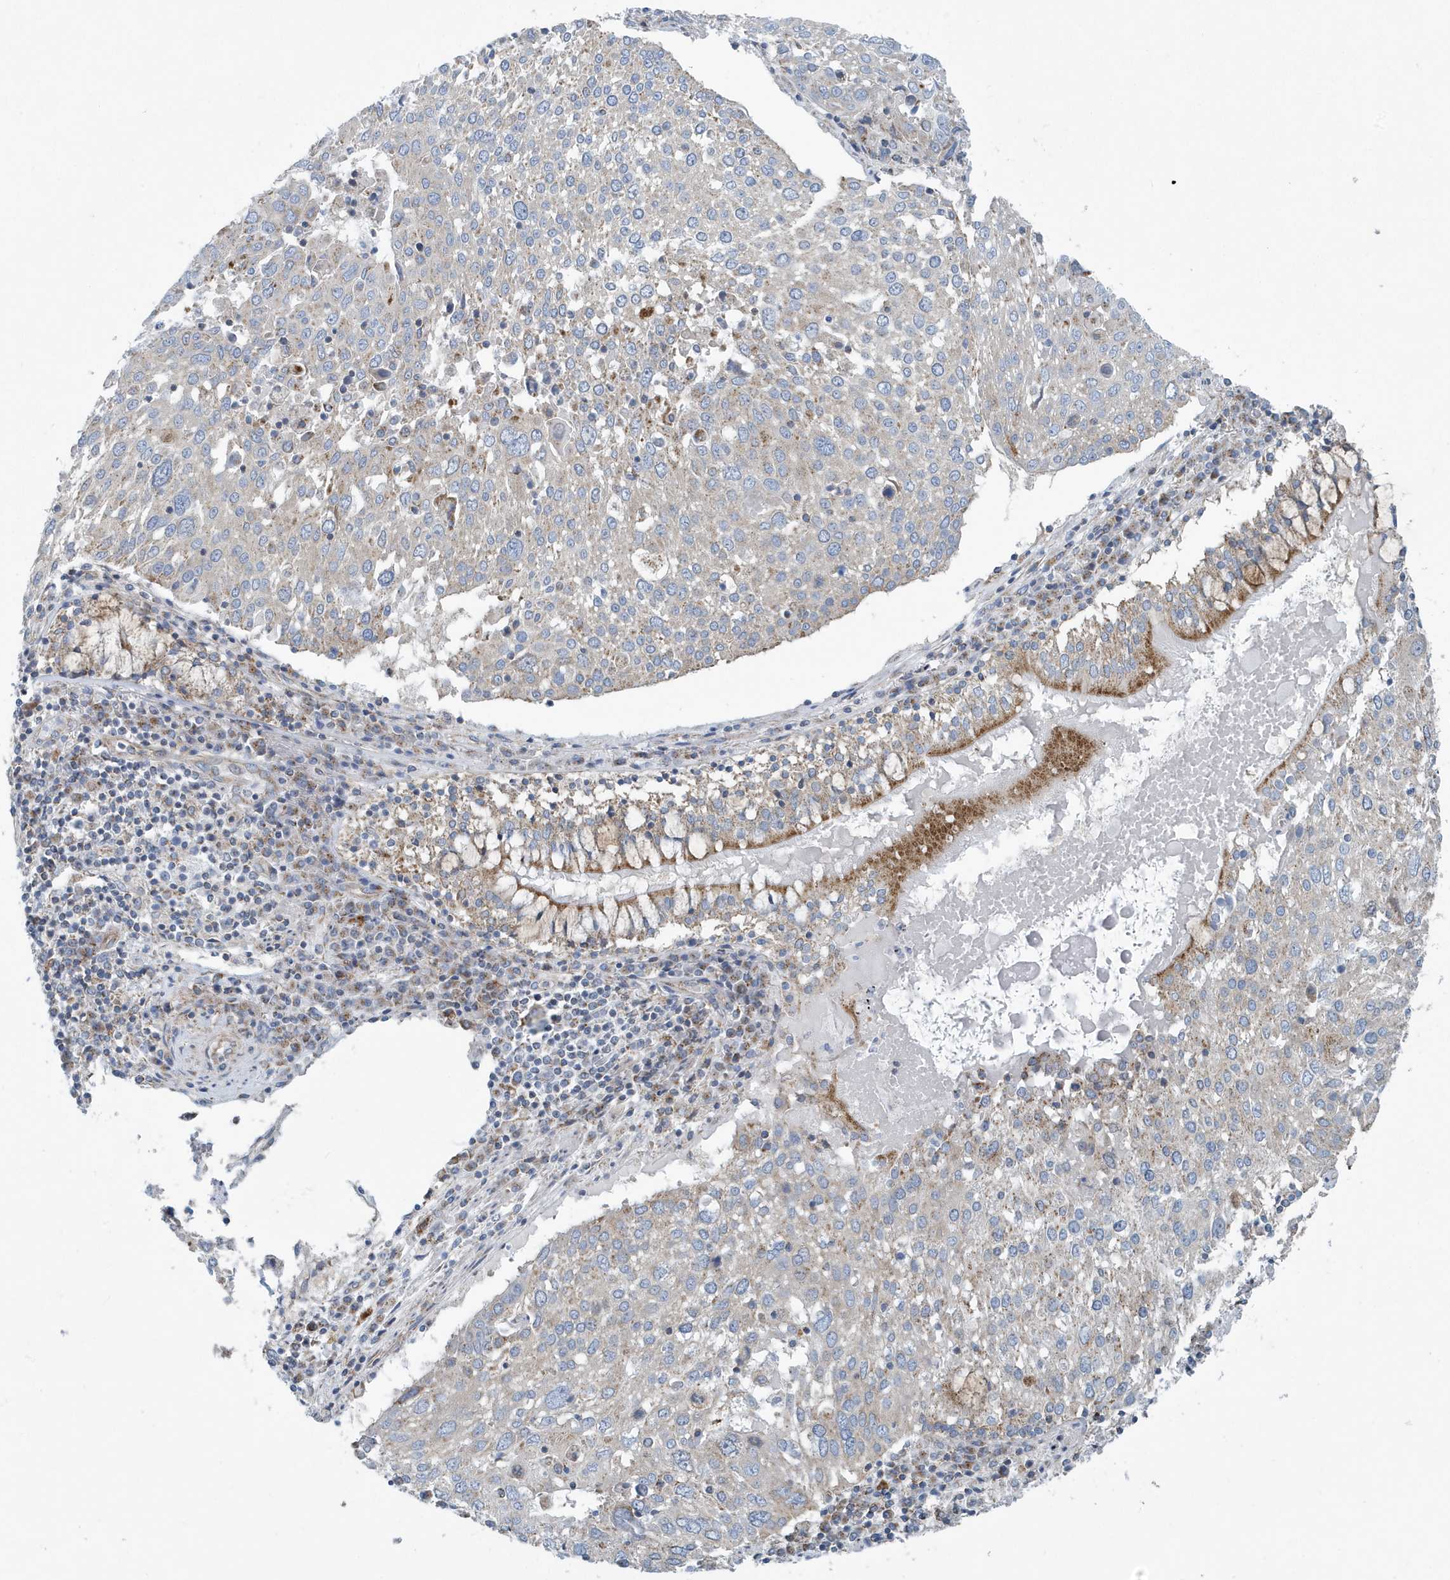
{"staining": {"intensity": "weak", "quantity": "<25%", "location": "cytoplasmic/membranous"}, "tissue": "lung cancer", "cell_type": "Tumor cells", "image_type": "cancer", "snomed": [{"axis": "morphology", "description": "Squamous cell carcinoma, NOS"}, {"axis": "topography", "description": "Lung"}], "caption": "Immunohistochemistry (IHC) photomicrograph of lung squamous cell carcinoma stained for a protein (brown), which exhibits no positivity in tumor cells.", "gene": "PPM1M", "patient": {"sex": "male", "age": 65}}